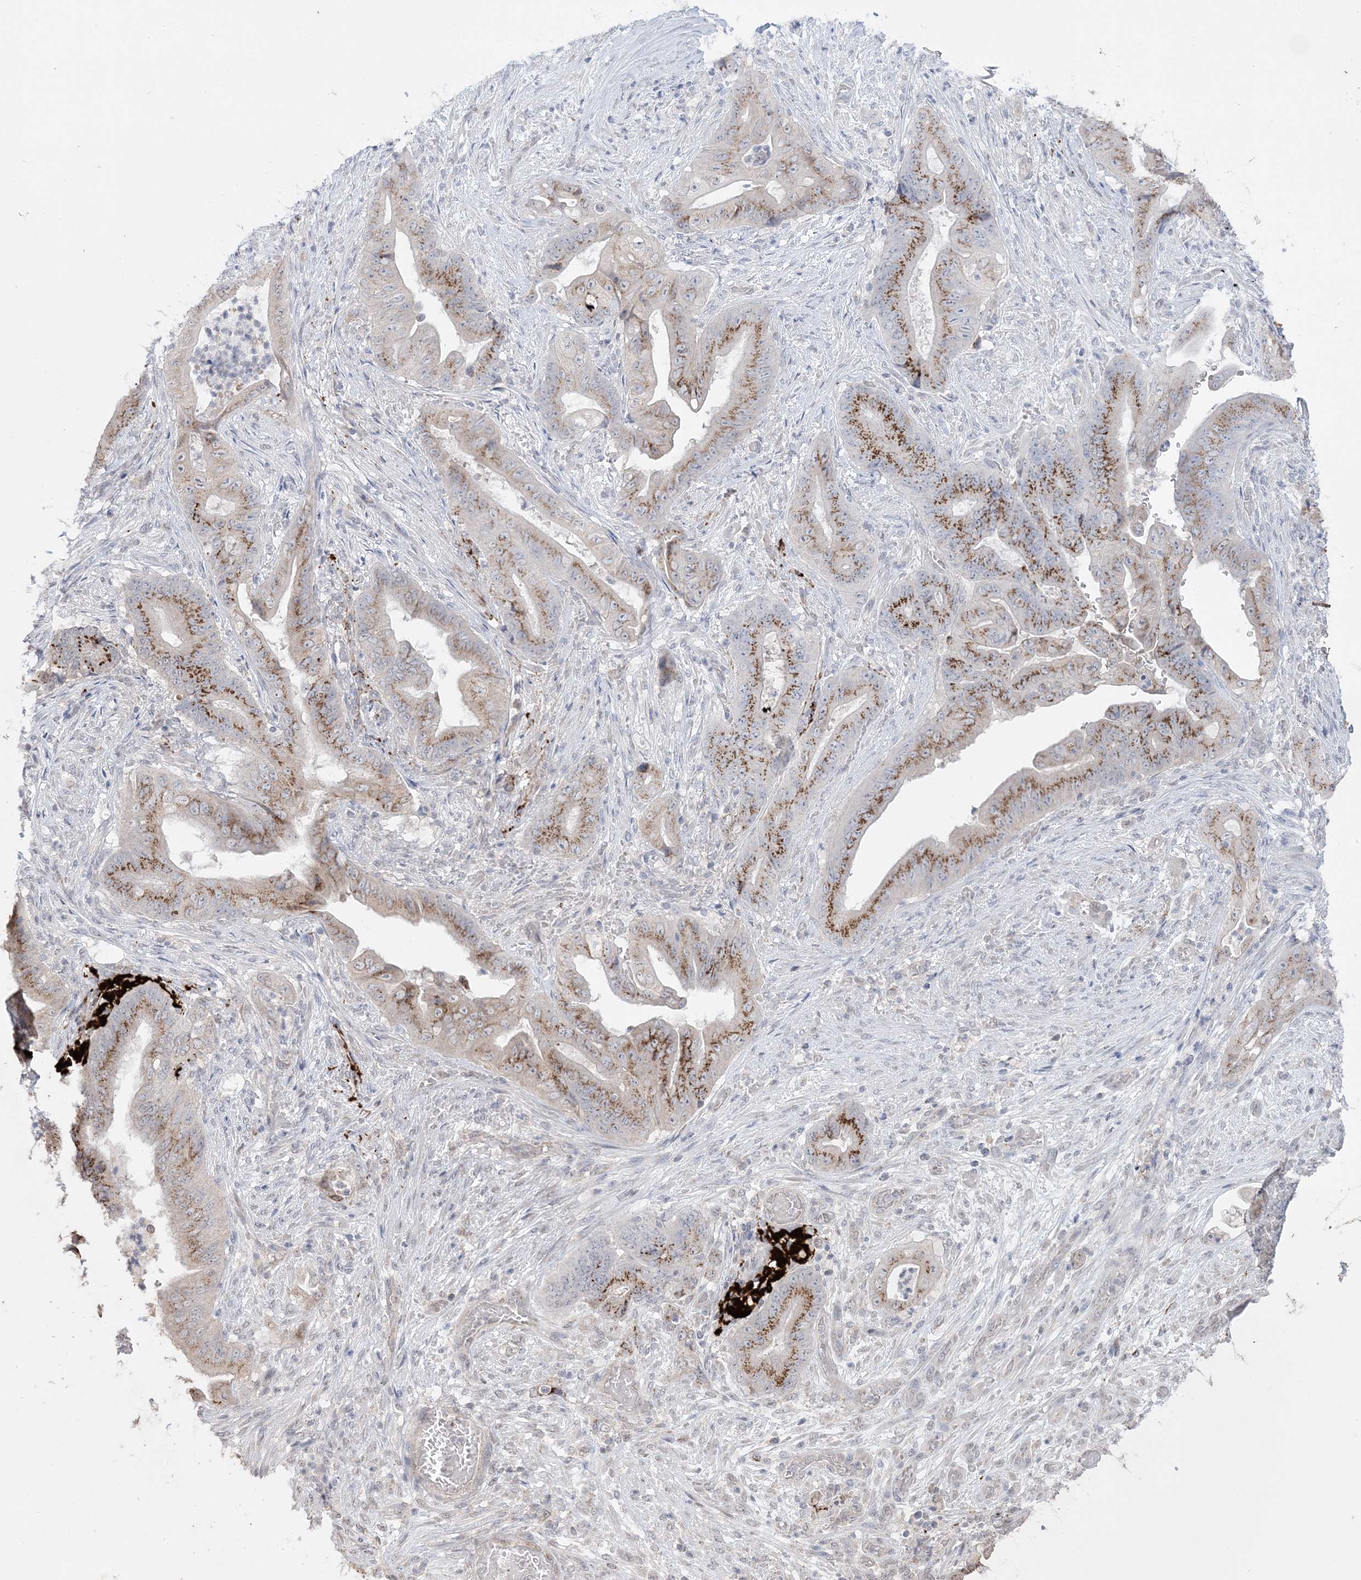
{"staining": {"intensity": "moderate", "quantity": ">75%", "location": "cytoplasmic/membranous"}, "tissue": "stomach cancer", "cell_type": "Tumor cells", "image_type": "cancer", "snomed": [{"axis": "morphology", "description": "Adenocarcinoma, NOS"}, {"axis": "topography", "description": "Stomach"}], "caption": "Stomach cancer stained for a protein demonstrates moderate cytoplasmic/membranous positivity in tumor cells. (DAB IHC with brightfield microscopy, high magnification).", "gene": "XRN1", "patient": {"sex": "female", "age": 73}}